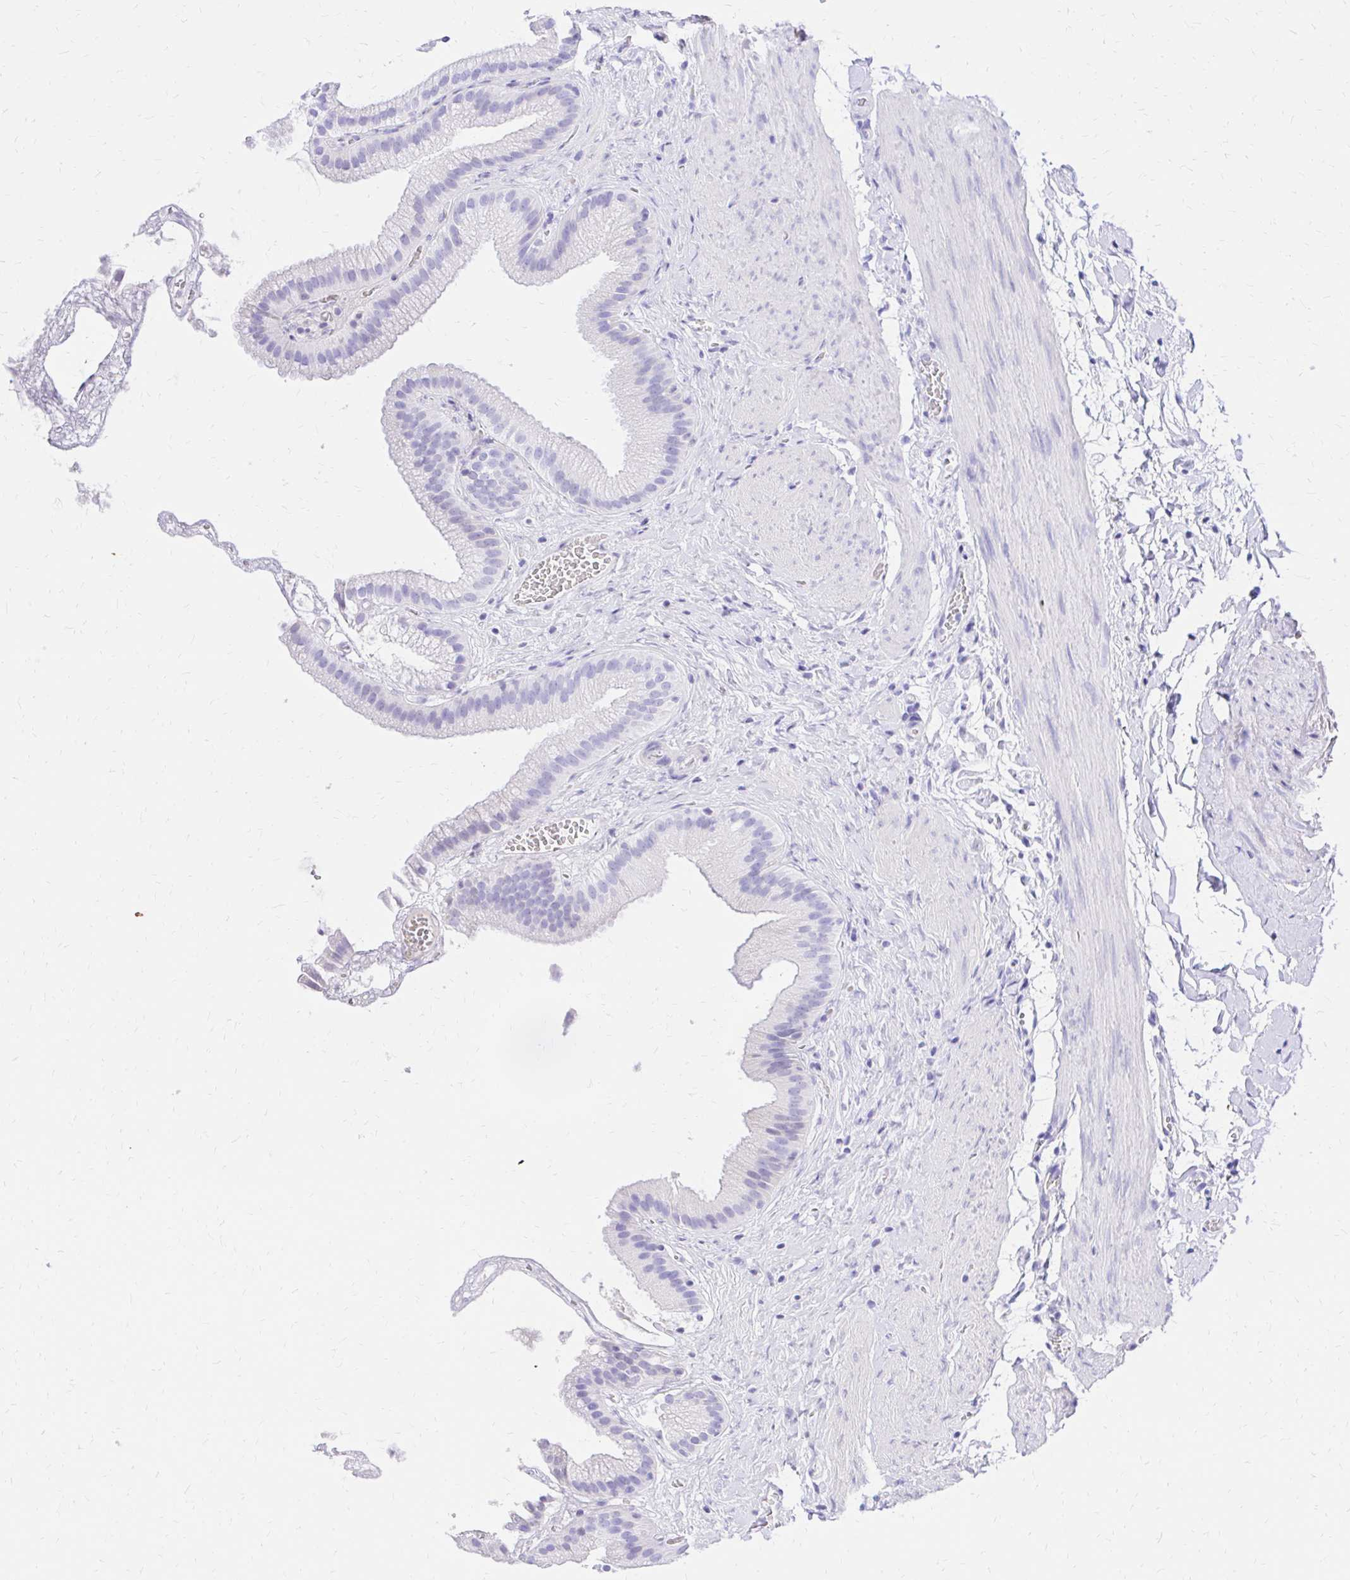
{"staining": {"intensity": "negative", "quantity": "none", "location": "none"}, "tissue": "gallbladder", "cell_type": "Glandular cells", "image_type": "normal", "snomed": [{"axis": "morphology", "description": "Normal tissue, NOS"}, {"axis": "topography", "description": "Gallbladder"}], "caption": "A high-resolution histopathology image shows immunohistochemistry staining of unremarkable gallbladder, which exhibits no significant positivity in glandular cells.", "gene": "S100G", "patient": {"sex": "female", "age": 63}}